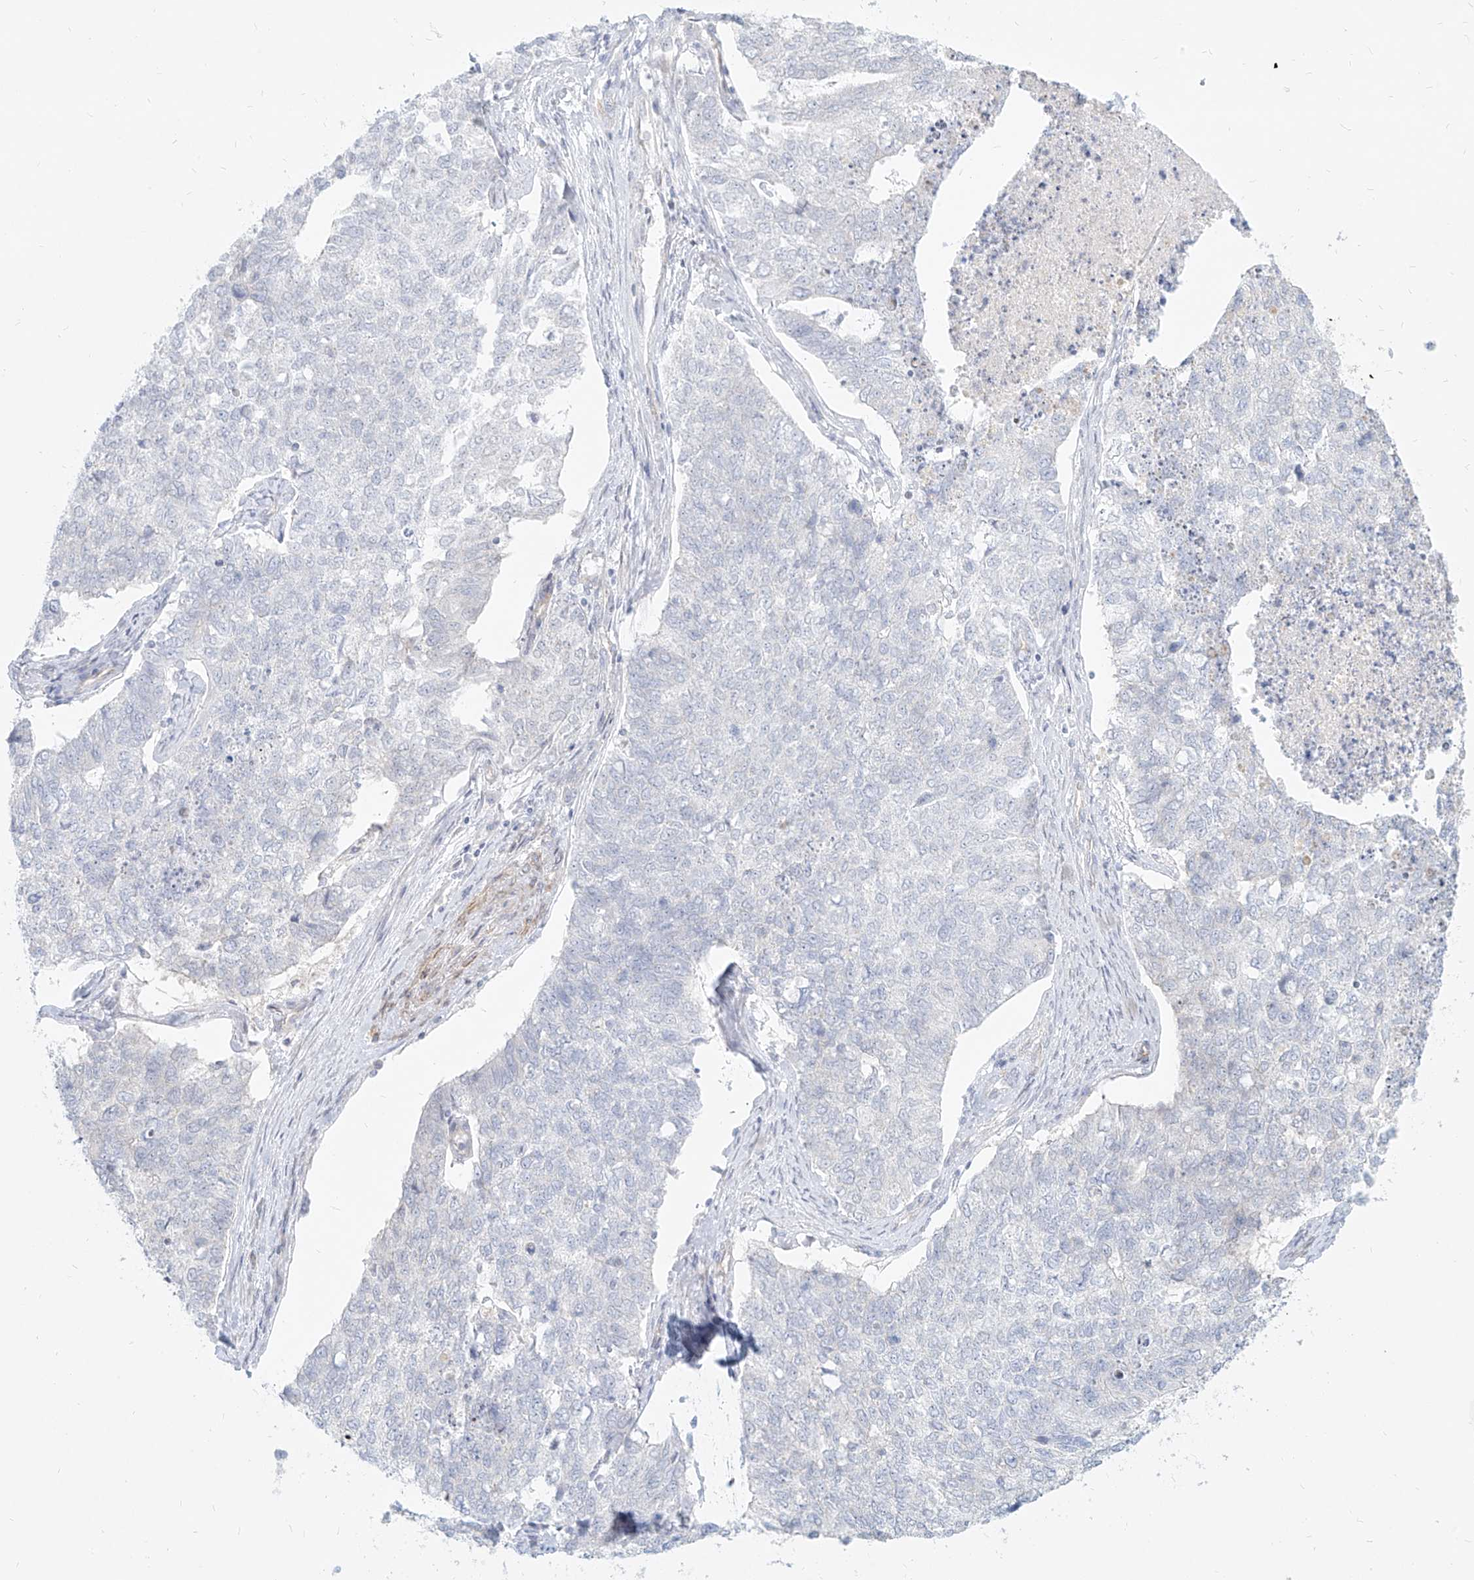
{"staining": {"intensity": "negative", "quantity": "none", "location": "none"}, "tissue": "cervical cancer", "cell_type": "Tumor cells", "image_type": "cancer", "snomed": [{"axis": "morphology", "description": "Squamous cell carcinoma, NOS"}, {"axis": "topography", "description": "Cervix"}], "caption": "DAB (3,3'-diaminobenzidine) immunohistochemical staining of human cervical squamous cell carcinoma reveals no significant positivity in tumor cells.", "gene": "ITPKB", "patient": {"sex": "female", "age": 63}}